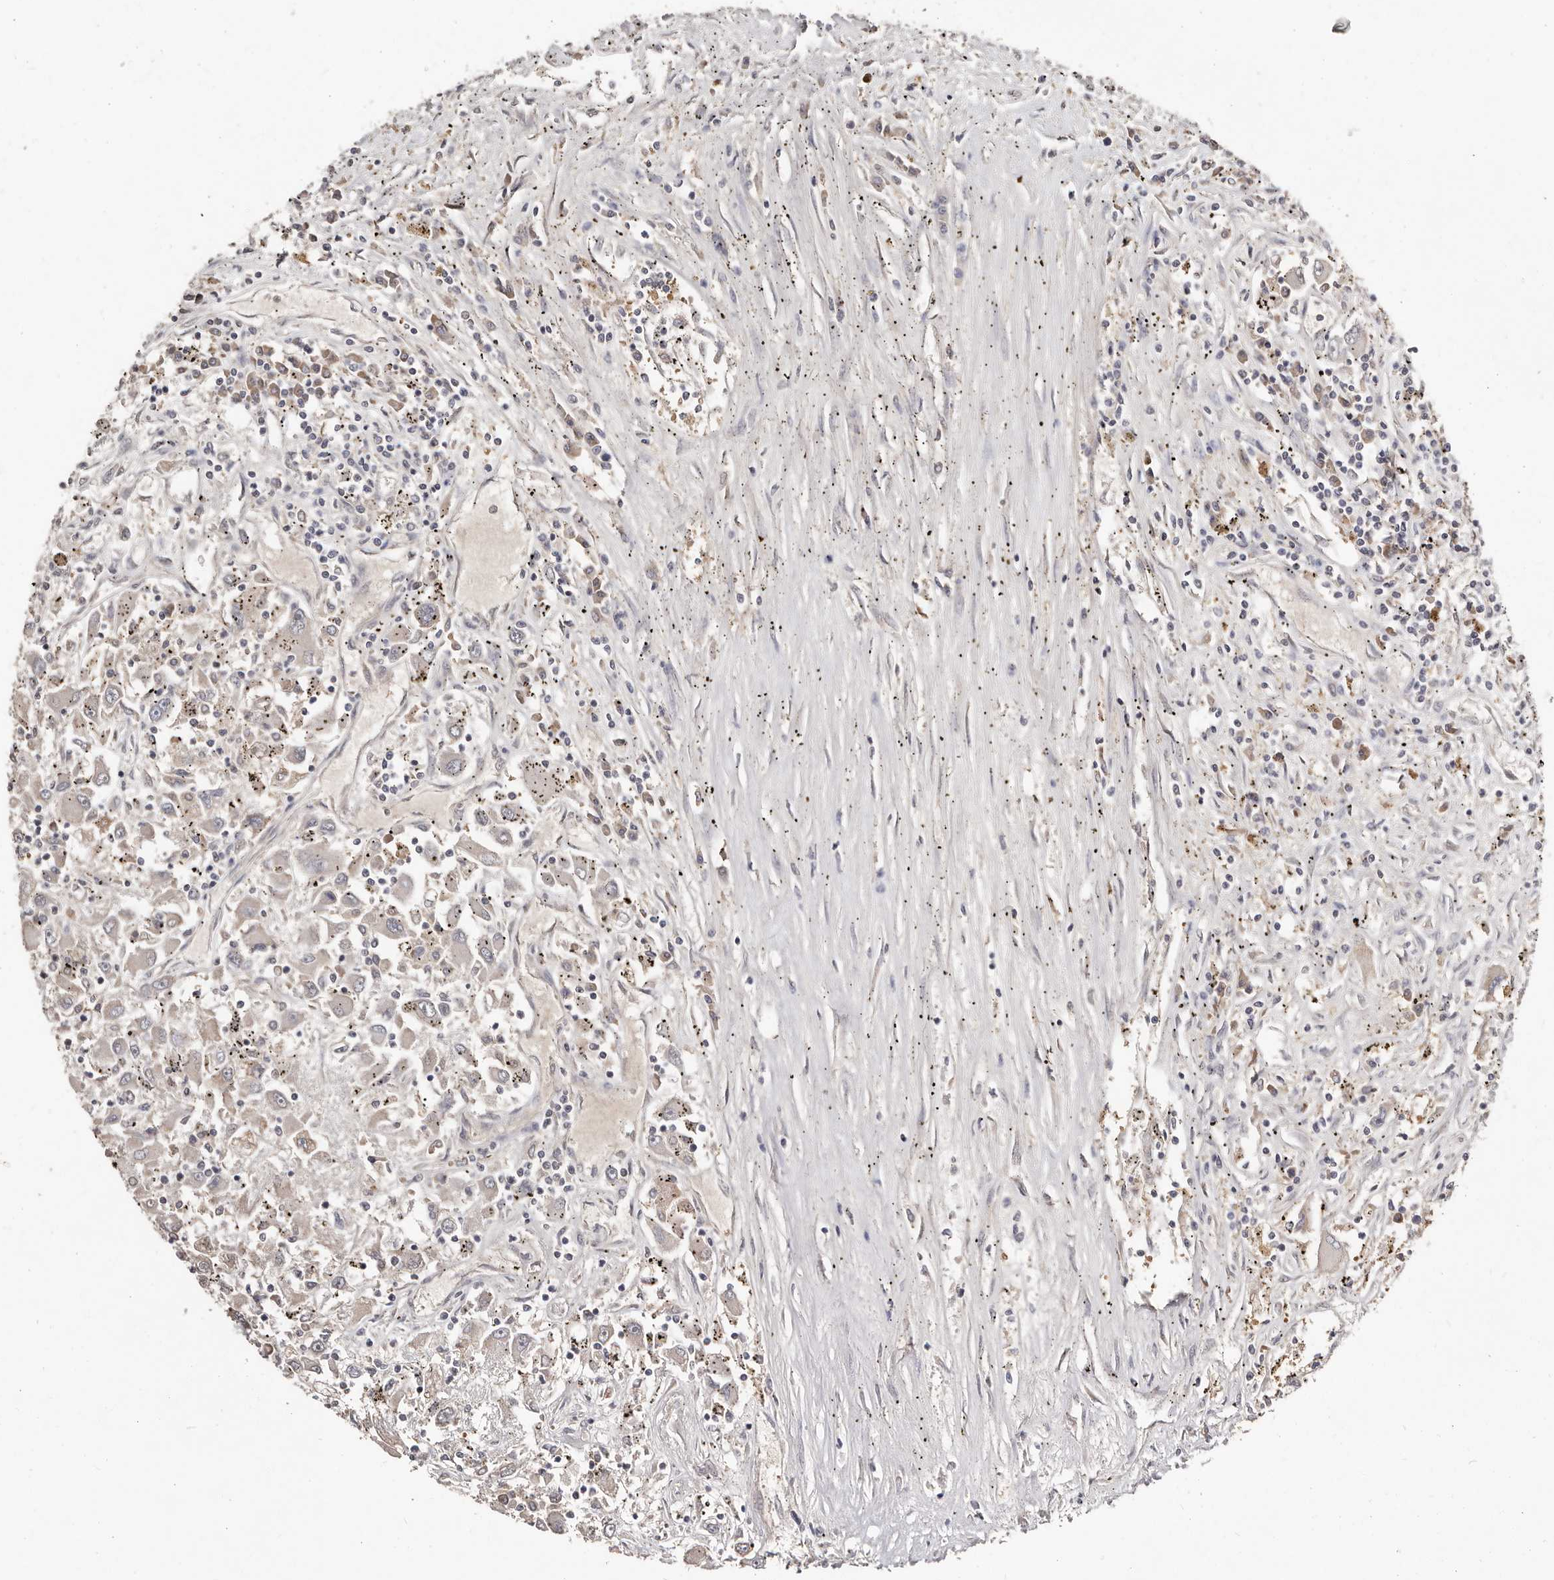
{"staining": {"intensity": "weak", "quantity": "<25%", "location": "cytoplasmic/membranous"}, "tissue": "renal cancer", "cell_type": "Tumor cells", "image_type": "cancer", "snomed": [{"axis": "morphology", "description": "Adenocarcinoma, NOS"}, {"axis": "topography", "description": "Kidney"}], "caption": "Human adenocarcinoma (renal) stained for a protein using immunohistochemistry reveals no positivity in tumor cells.", "gene": "SLC39A2", "patient": {"sex": "female", "age": 52}}